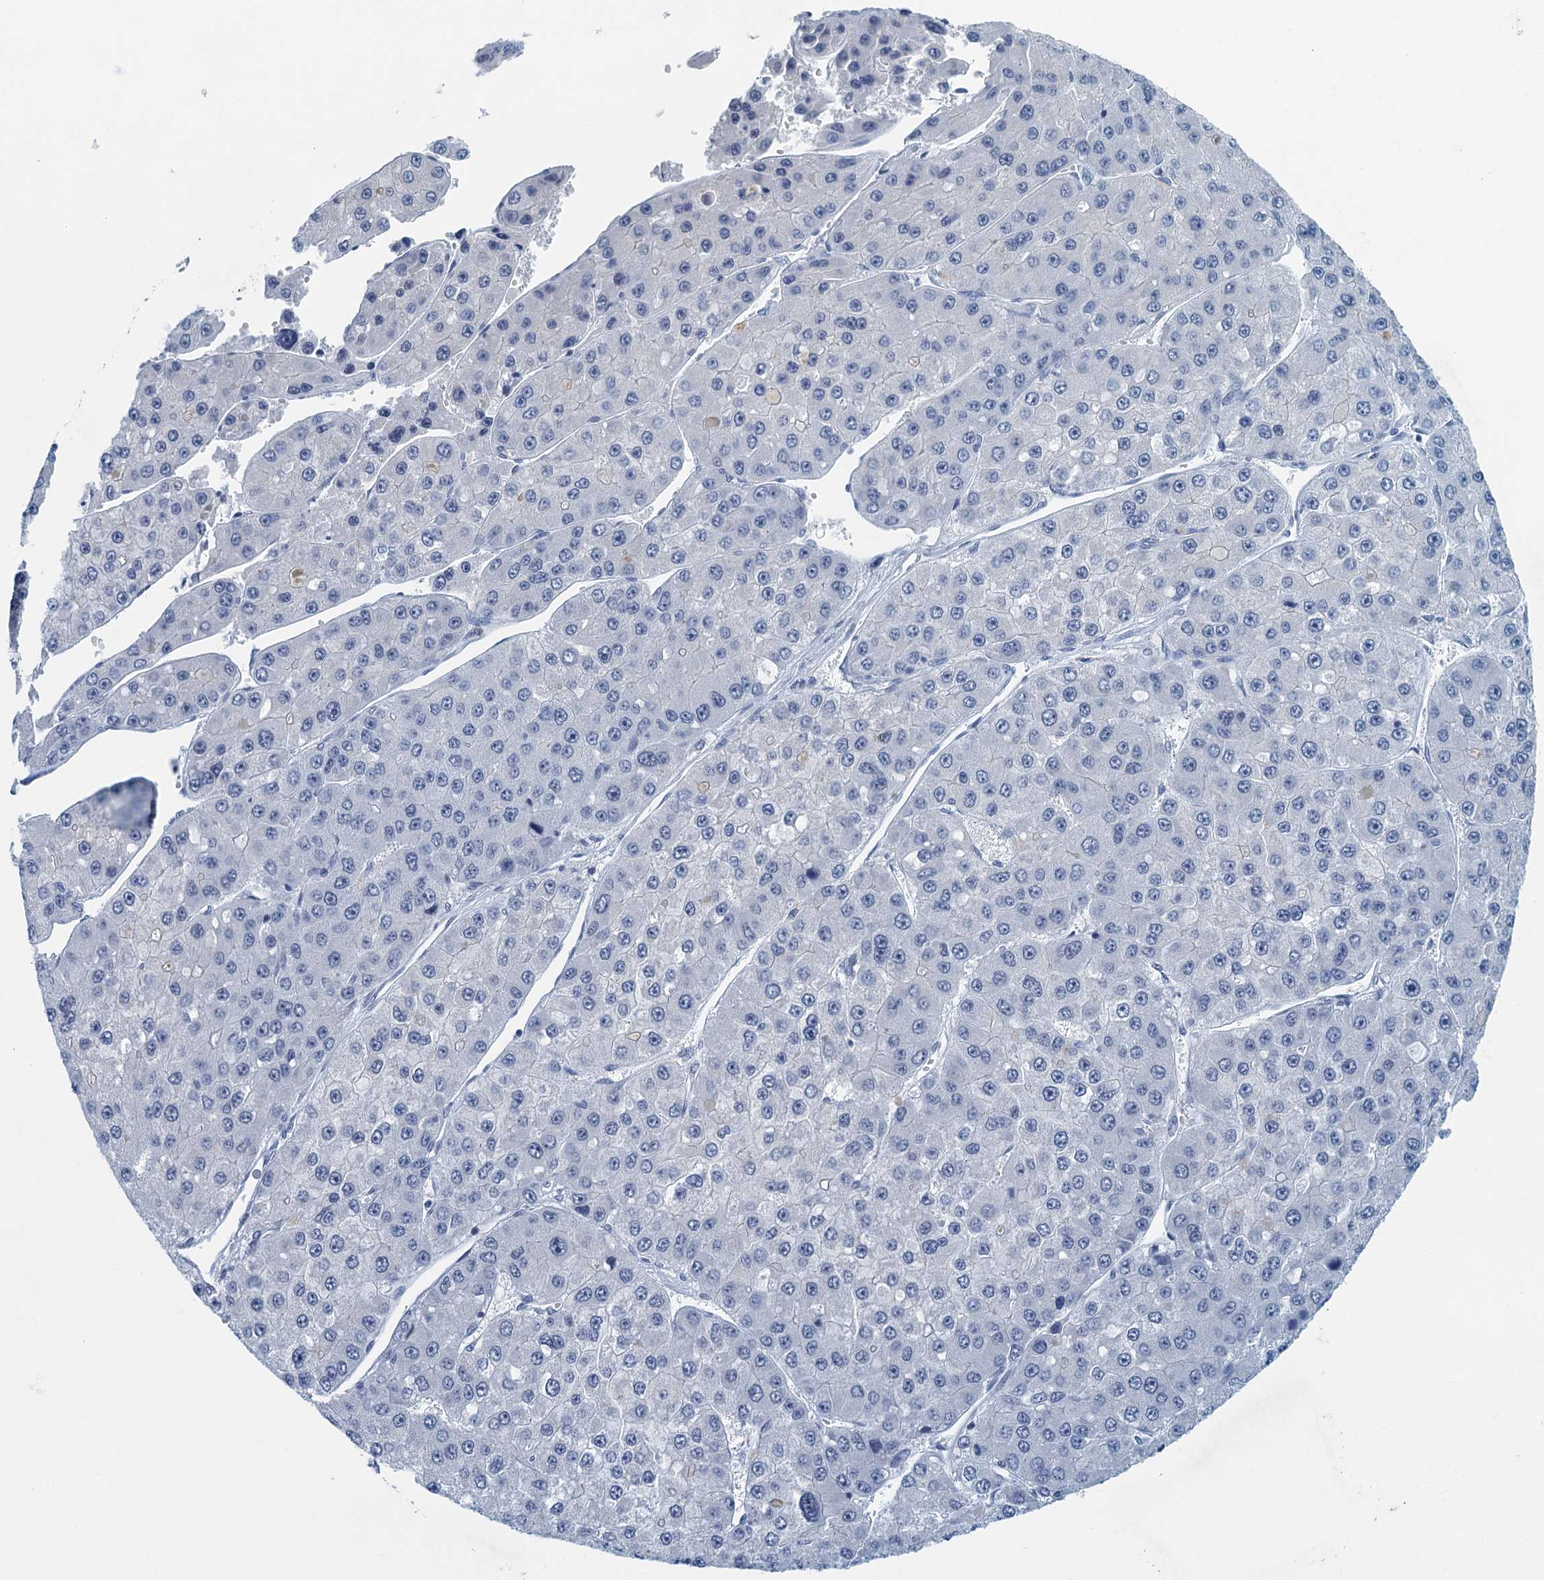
{"staining": {"intensity": "negative", "quantity": "none", "location": "none"}, "tissue": "liver cancer", "cell_type": "Tumor cells", "image_type": "cancer", "snomed": [{"axis": "morphology", "description": "Carcinoma, Hepatocellular, NOS"}, {"axis": "topography", "description": "Liver"}], "caption": "There is no significant staining in tumor cells of liver cancer. The staining is performed using DAB (3,3'-diaminobenzidine) brown chromogen with nuclei counter-stained in using hematoxylin.", "gene": "ENSG00000131152", "patient": {"sex": "female", "age": 73}}